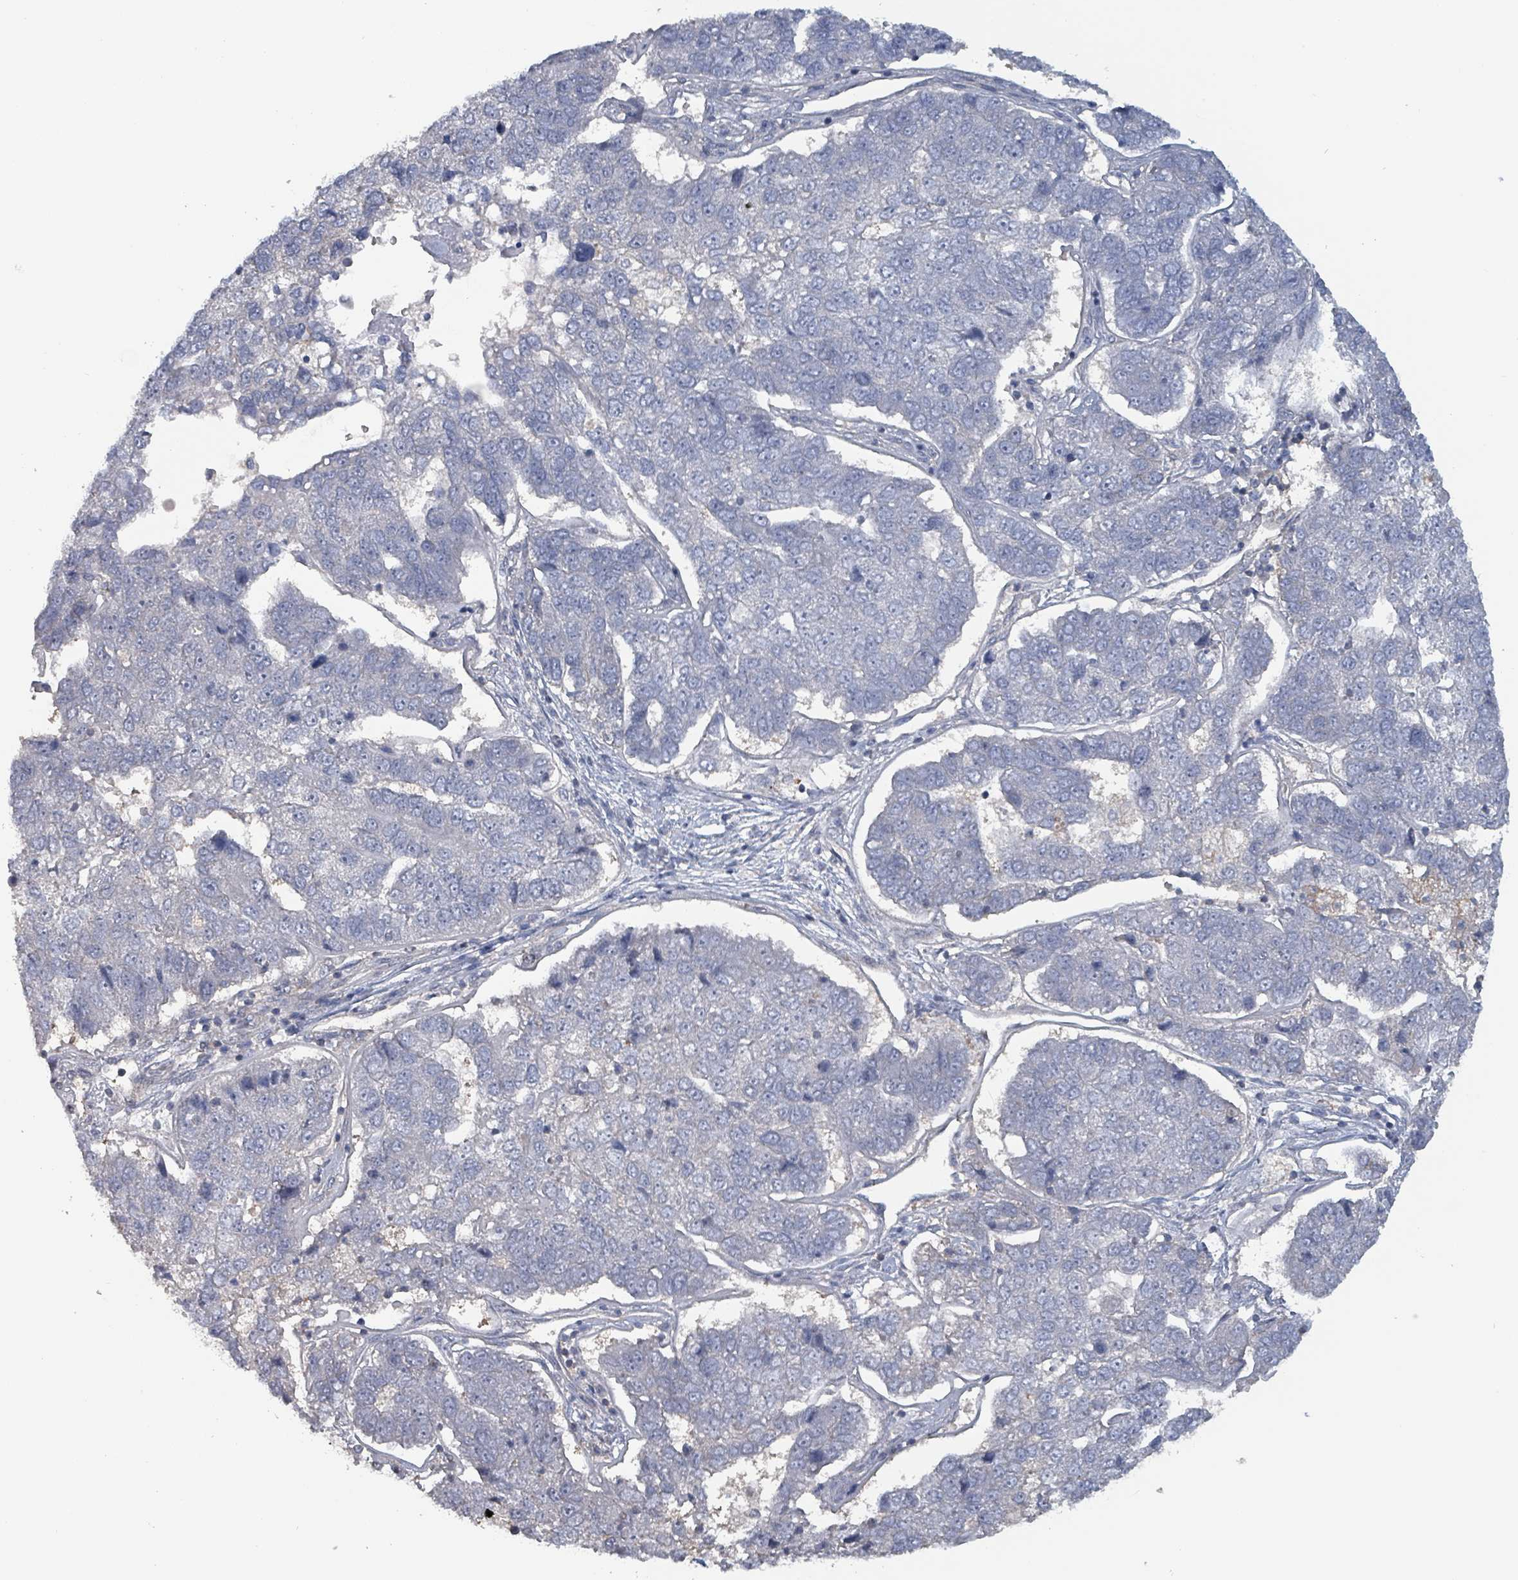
{"staining": {"intensity": "negative", "quantity": "none", "location": "none"}, "tissue": "pancreatic cancer", "cell_type": "Tumor cells", "image_type": "cancer", "snomed": [{"axis": "morphology", "description": "Adenocarcinoma, NOS"}, {"axis": "topography", "description": "Pancreas"}], "caption": "An image of pancreatic cancer (adenocarcinoma) stained for a protein demonstrates no brown staining in tumor cells.", "gene": "BIVM", "patient": {"sex": "female", "age": 61}}